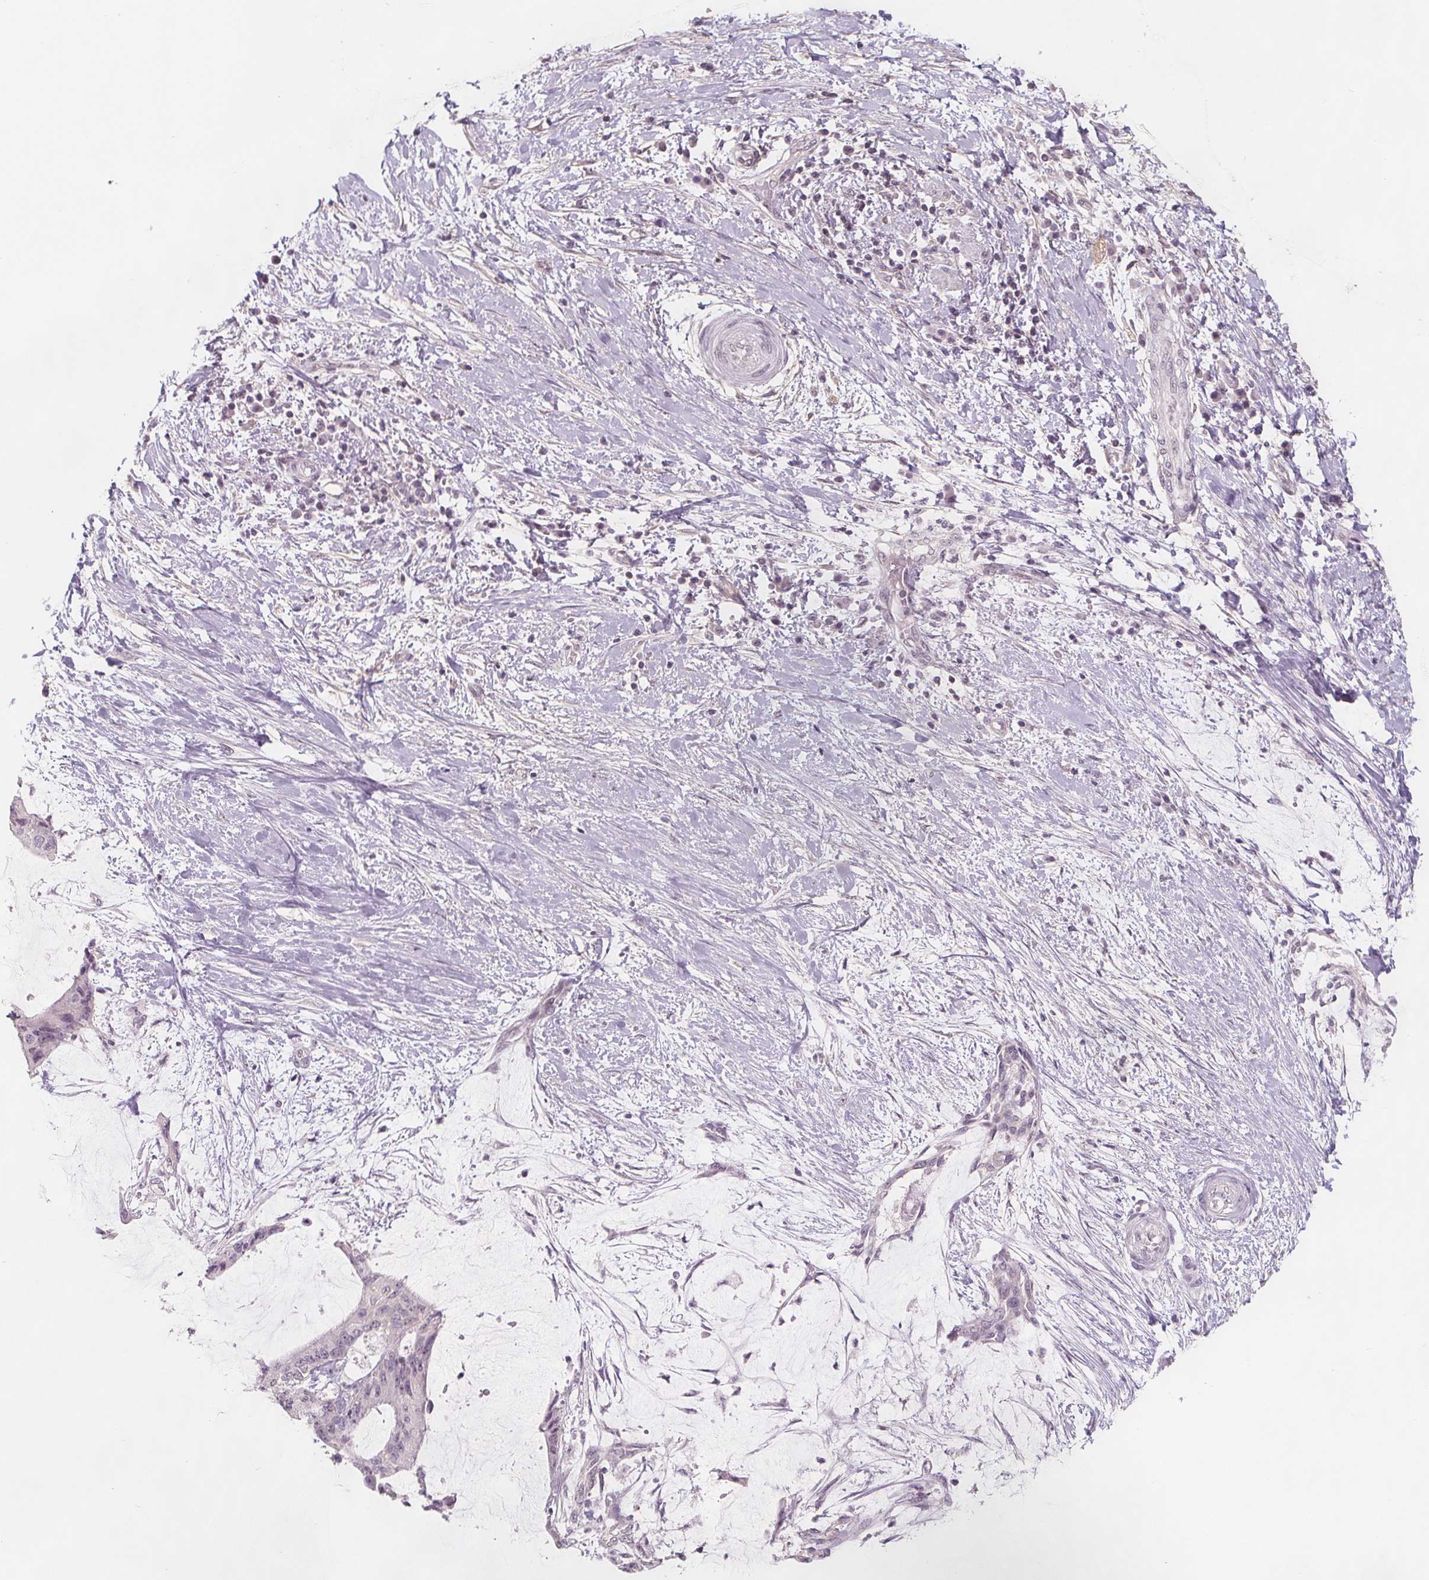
{"staining": {"intensity": "negative", "quantity": "none", "location": "none"}, "tissue": "liver cancer", "cell_type": "Tumor cells", "image_type": "cancer", "snomed": [{"axis": "morphology", "description": "Cholangiocarcinoma"}, {"axis": "topography", "description": "Liver"}], "caption": "Cholangiocarcinoma (liver) stained for a protein using immunohistochemistry exhibits no staining tumor cells.", "gene": "C1orf167", "patient": {"sex": "female", "age": 73}}